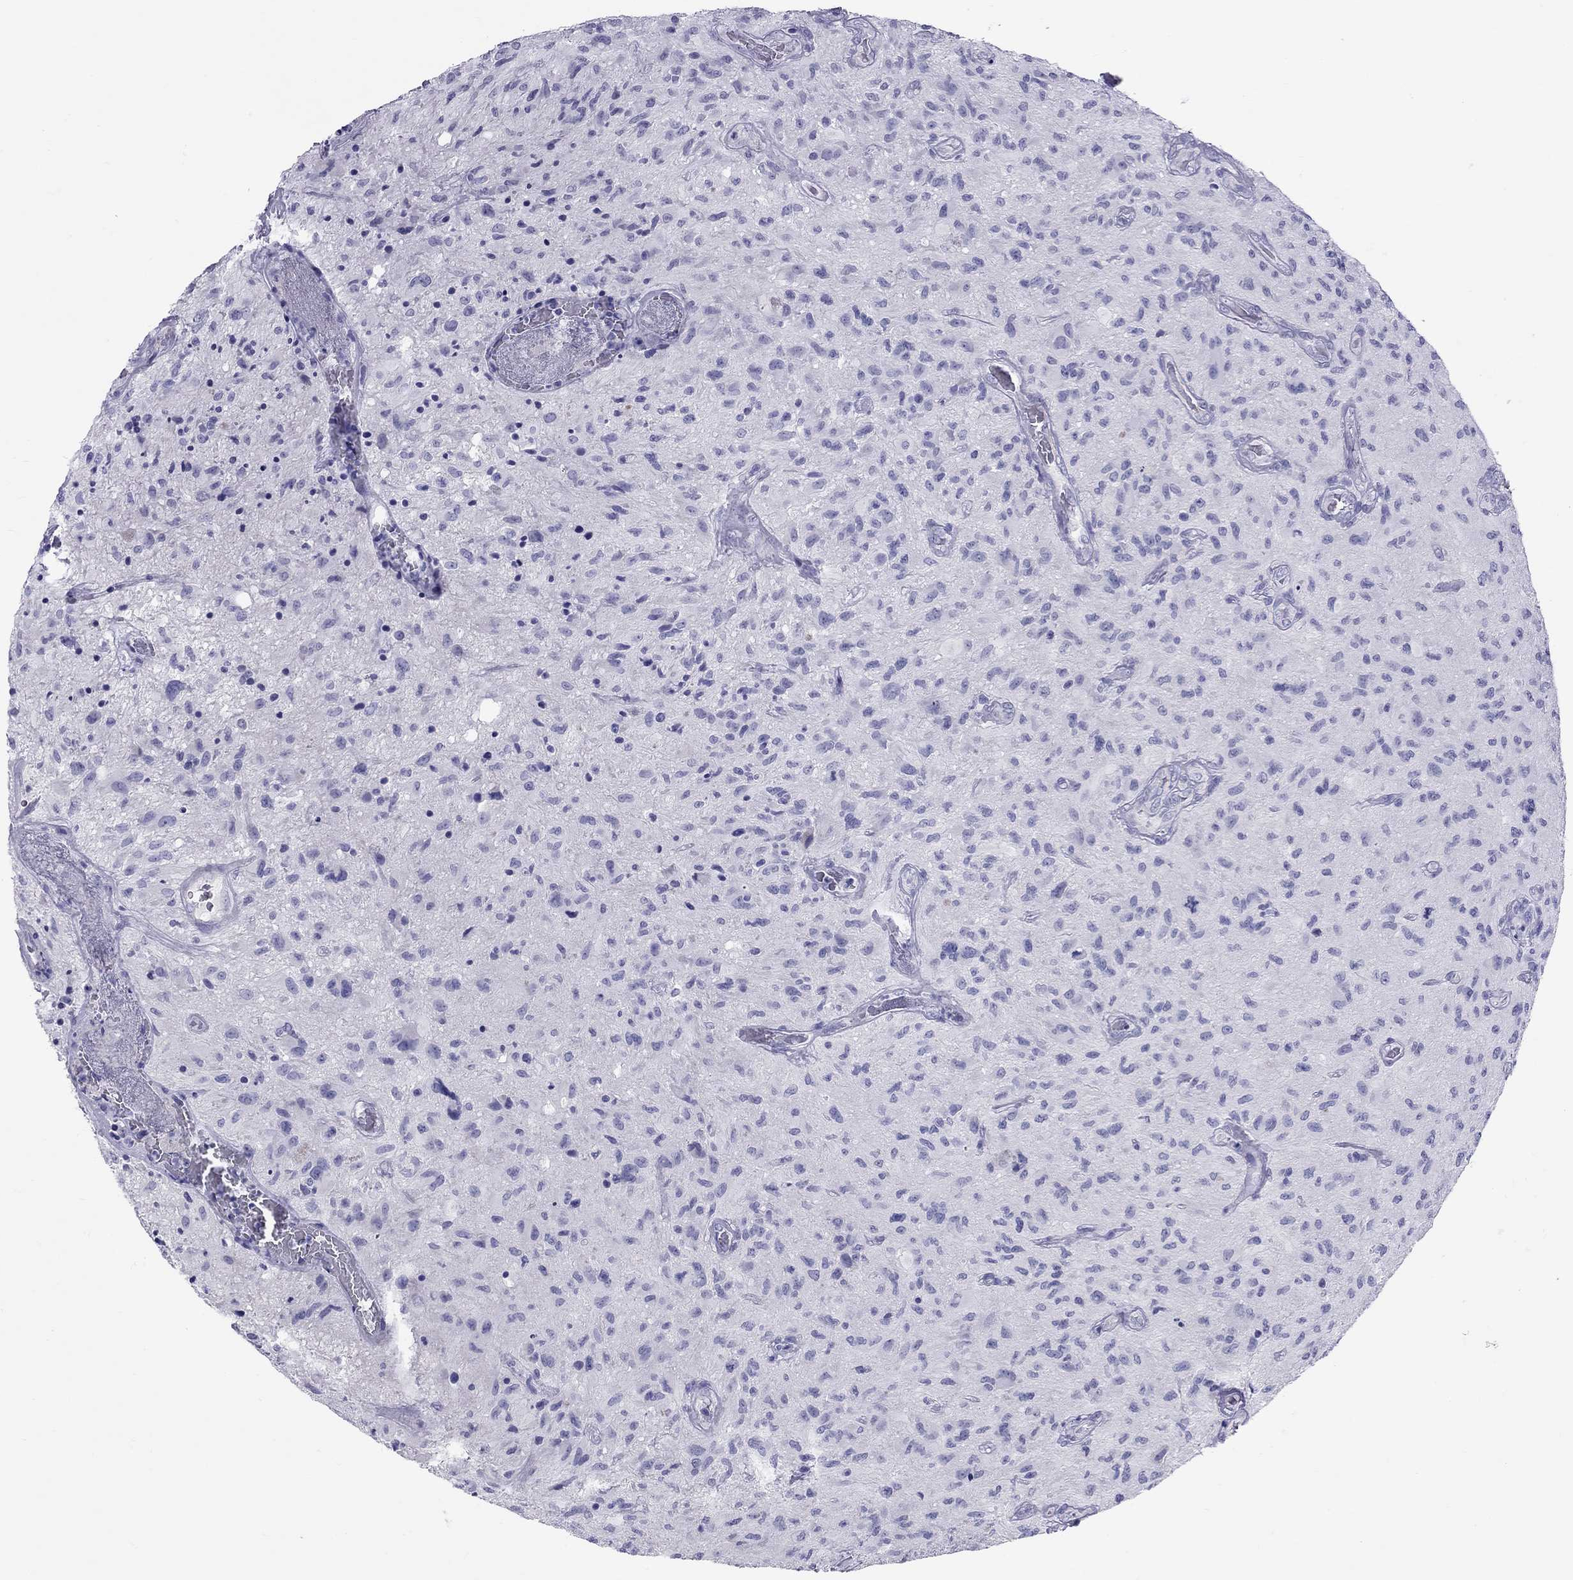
{"staining": {"intensity": "negative", "quantity": "none", "location": "none"}, "tissue": "glioma", "cell_type": "Tumor cells", "image_type": "cancer", "snomed": [{"axis": "morphology", "description": "Glioma, malignant, NOS"}, {"axis": "morphology", "description": "Glioma, malignant, High grade"}, {"axis": "topography", "description": "Brain"}], "caption": "DAB immunohistochemical staining of malignant glioma shows no significant positivity in tumor cells.", "gene": "FSCN3", "patient": {"sex": "female", "age": 71}}